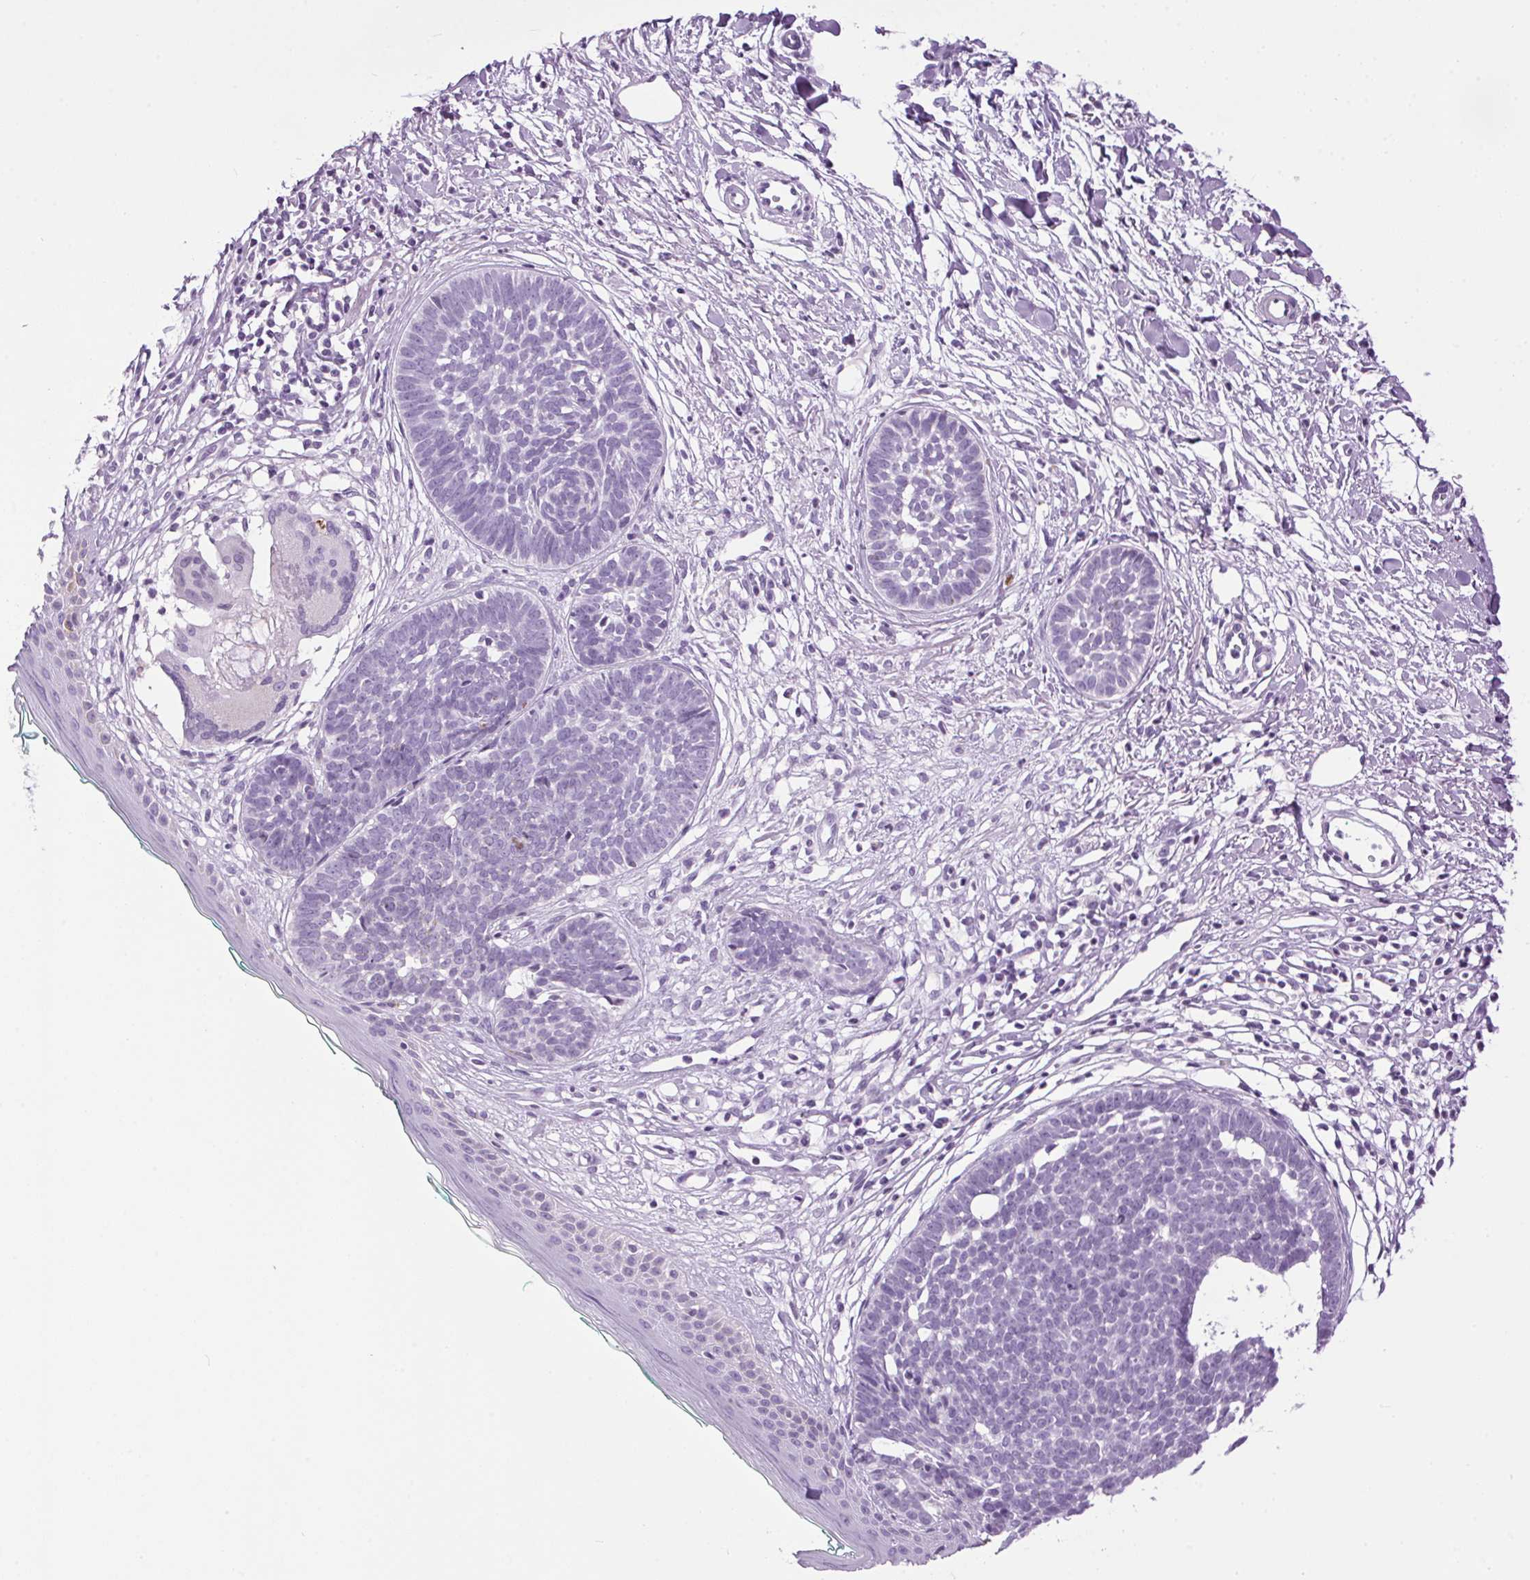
{"staining": {"intensity": "negative", "quantity": "none", "location": "none"}, "tissue": "skin cancer", "cell_type": "Tumor cells", "image_type": "cancer", "snomed": [{"axis": "morphology", "description": "Basal cell carcinoma"}, {"axis": "topography", "description": "Skin"}, {"axis": "topography", "description": "Skin of neck"}, {"axis": "topography", "description": "Skin of shoulder"}, {"axis": "topography", "description": "Skin of back"}], "caption": "This is an immunohistochemistry (IHC) photomicrograph of human skin cancer (basal cell carcinoma). There is no staining in tumor cells.", "gene": "TMEM88B", "patient": {"sex": "male", "age": 80}}